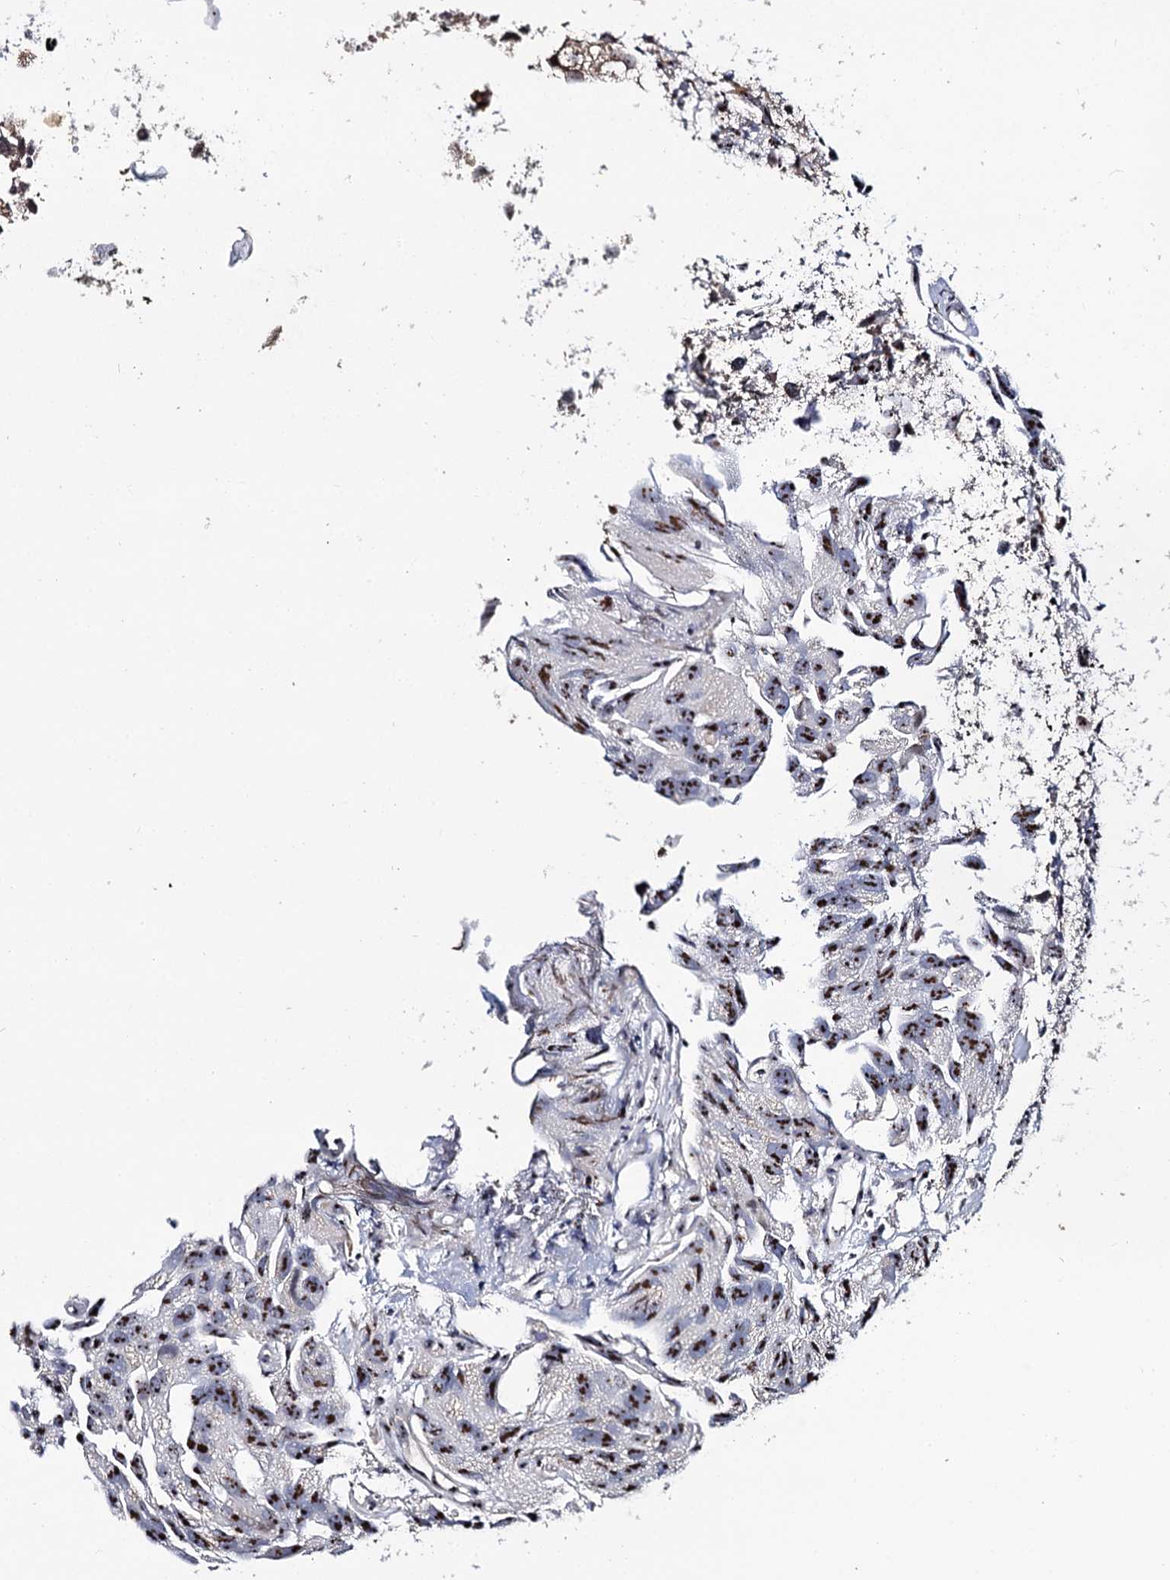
{"staining": {"intensity": "moderate", "quantity": ">75%", "location": "nuclear"}, "tissue": "urothelial cancer", "cell_type": "Tumor cells", "image_type": "cancer", "snomed": [{"axis": "morphology", "description": "Urothelial carcinoma, High grade"}, {"axis": "topography", "description": "Urinary bladder"}], "caption": "Immunohistochemical staining of human urothelial cancer demonstrates moderate nuclear protein positivity in approximately >75% of tumor cells.", "gene": "SUPT20H", "patient": {"sex": "female", "age": 75}}